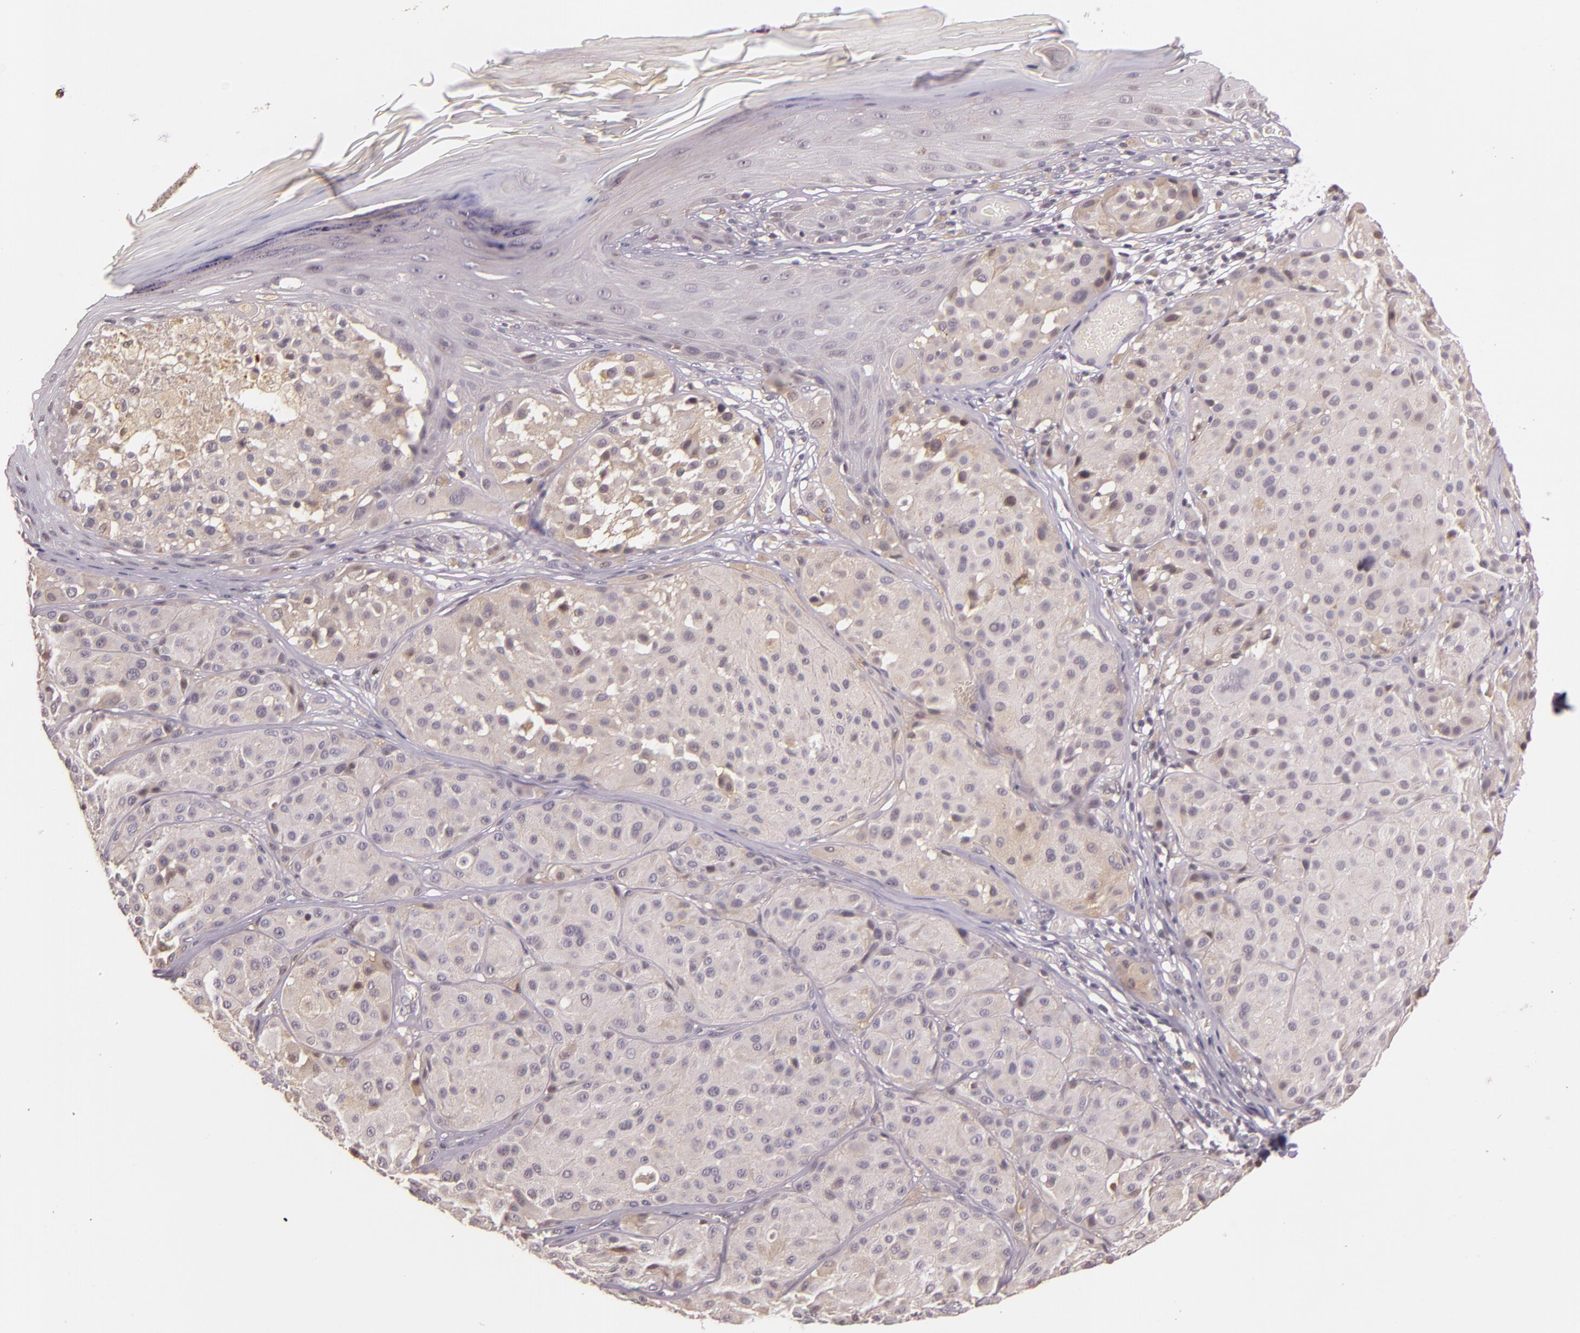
{"staining": {"intensity": "negative", "quantity": "none", "location": "none"}, "tissue": "melanoma", "cell_type": "Tumor cells", "image_type": "cancer", "snomed": [{"axis": "morphology", "description": "Malignant melanoma, NOS"}, {"axis": "topography", "description": "Skin"}], "caption": "Immunohistochemistry (IHC) image of human malignant melanoma stained for a protein (brown), which exhibits no staining in tumor cells. (DAB immunohistochemistry (IHC) visualized using brightfield microscopy, high magnification).", "gene": "ARMH4", "patient": {"sex": "male", "age": 36}}